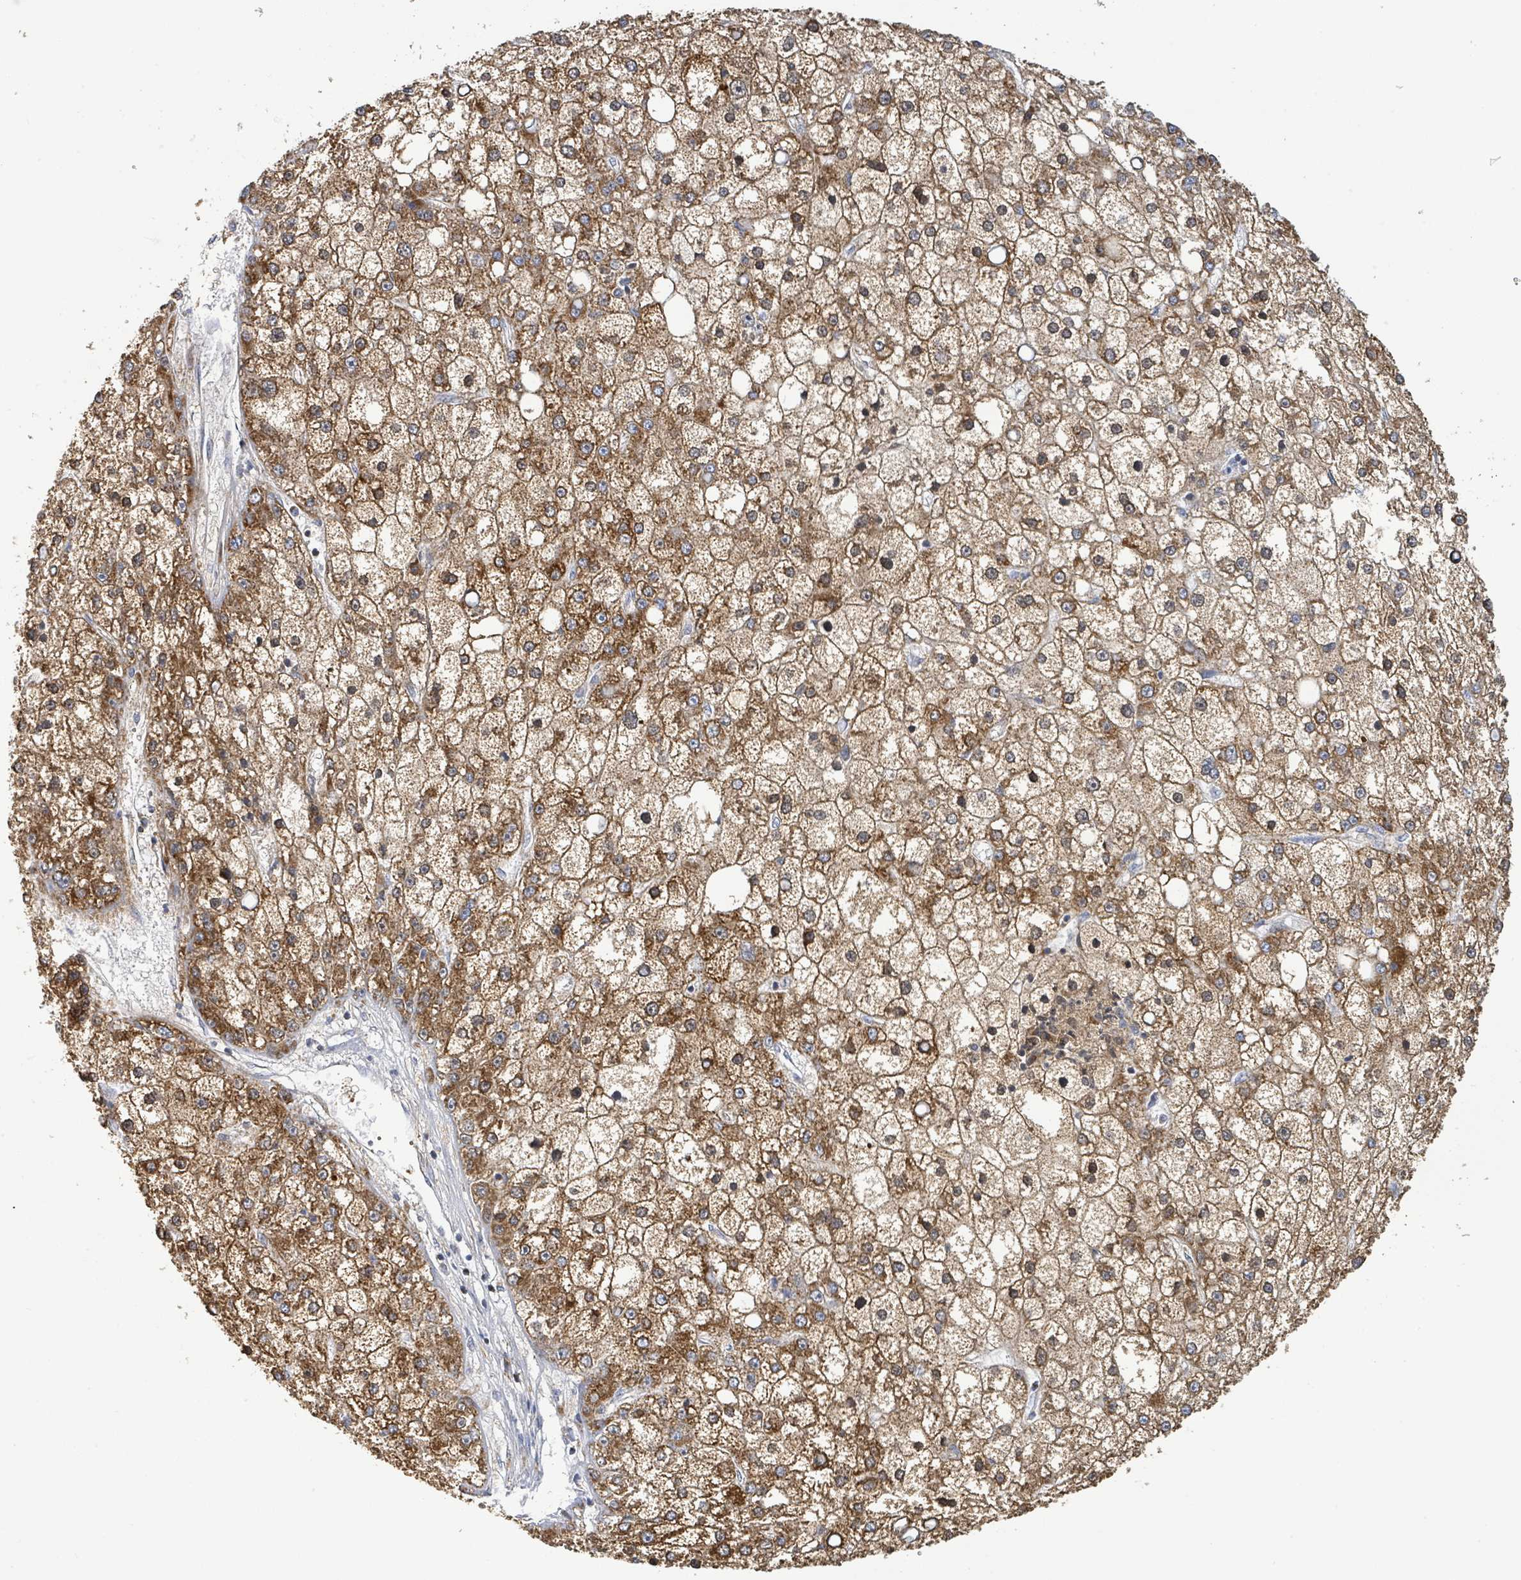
{"staining": {"intensity": "strong", "quantity": ">75%", "location": "cytoplasmic/membranous"}, "tissue": "liver cancer", "cell_type": "Tumor cells", "image_type": "cancer", "snomed": [{"axis": "morphology", "description": "Carcinoma, Hepatocellular, NOS"}, {"axis": "topography", "description": "Liver"}], "caption": "A micrograph showing strong cytoplasmic/membranous positivity in about >75% of tumor cells in liver cancer, as visualized by brown immunohistochemical staining.", "gene": "SUCLG2", "patient": {"sex": "male", "age": 67}}